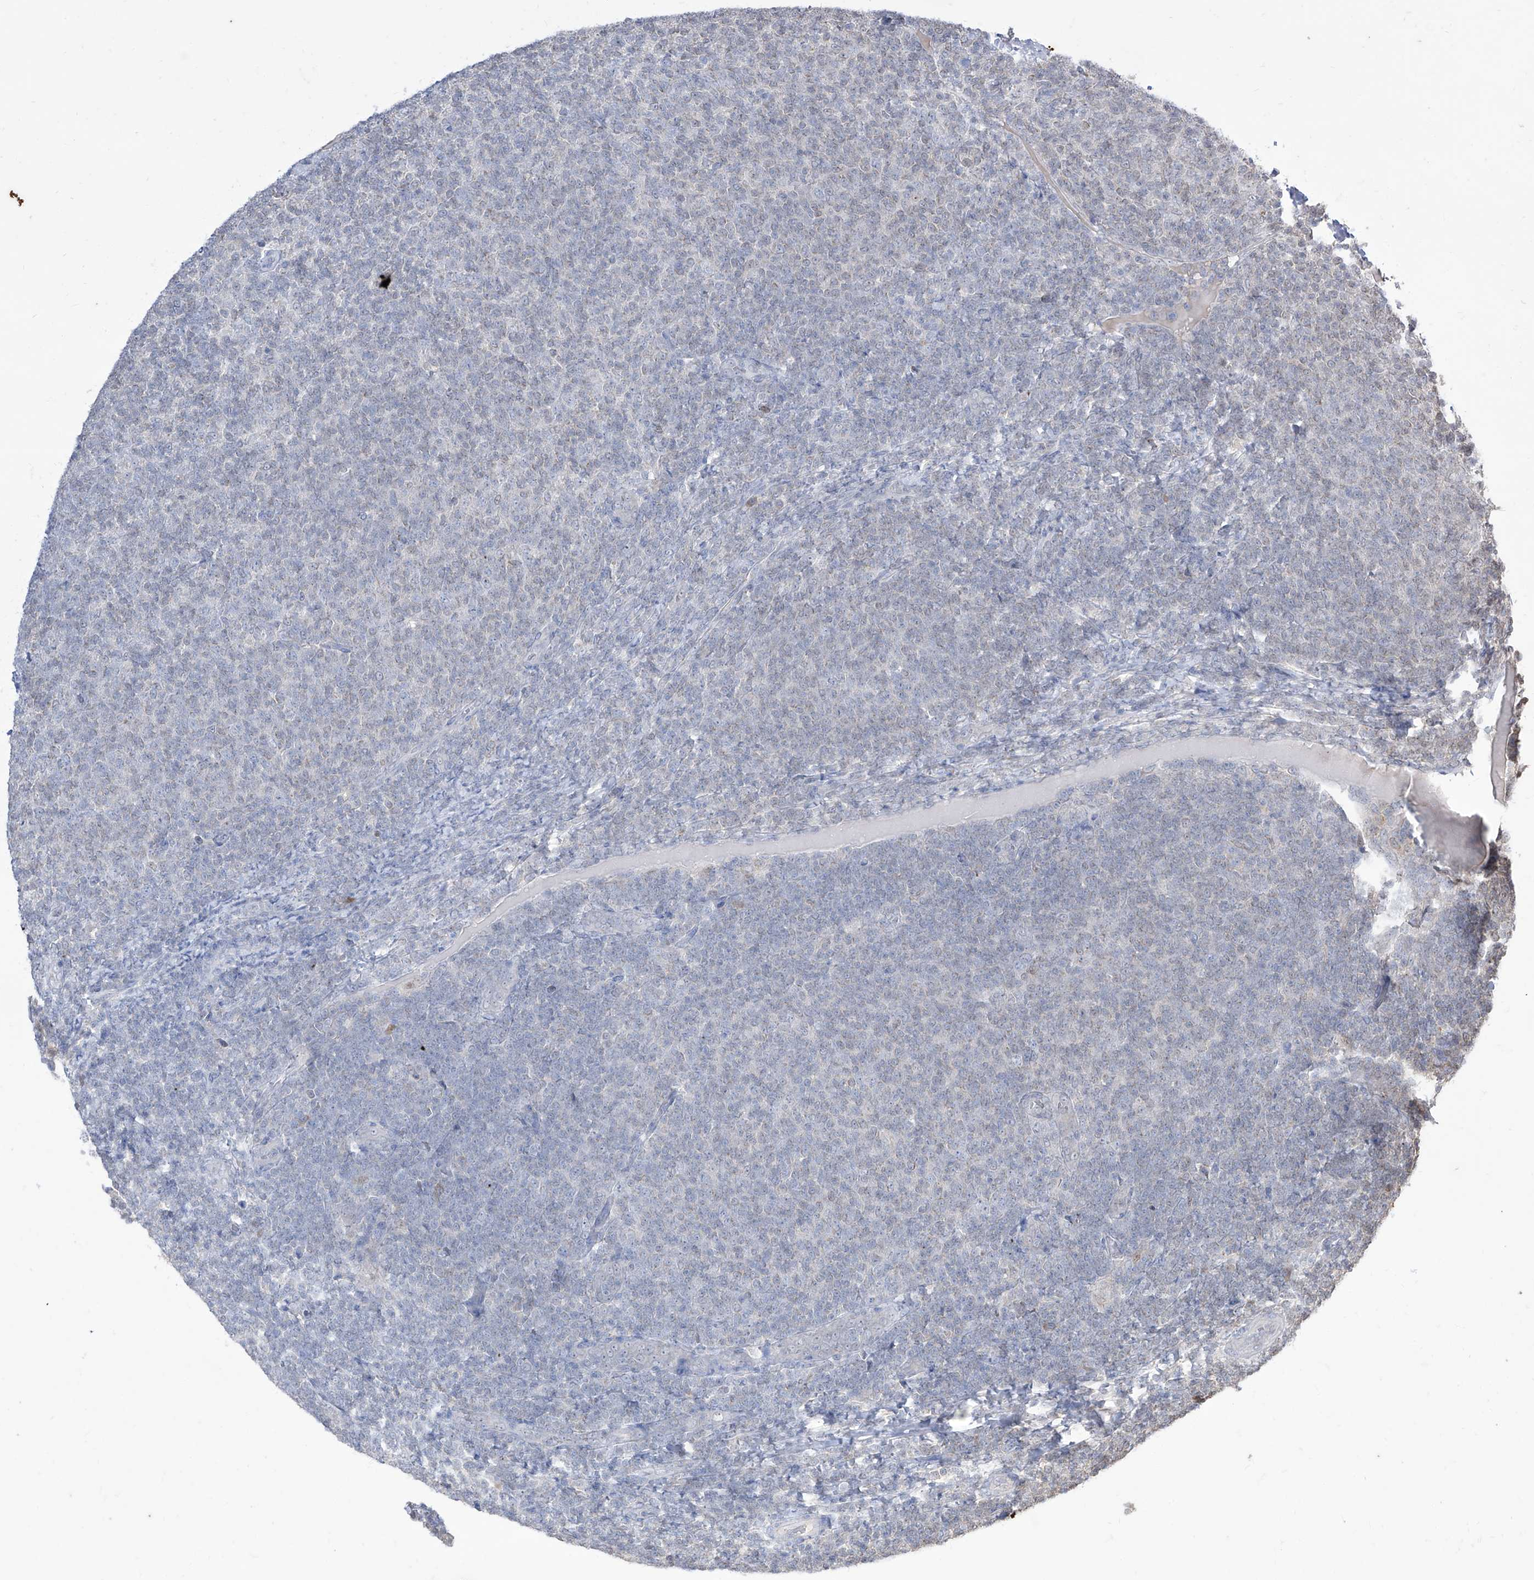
{"staining": {"intensity": "negative", "quantity": "none", "location": "none"}, "tissue": "lymphoma", "cell_type": "Tumor cells", "image_type": "cancer", "snomed": [{"axis": "morphology", "description": "Malignant lymphoma, non-Hodgkin's type, Low grade"}, {"axis": "topography", "description": "Lymph node"}], "caption": "IHC micrograph of human malignant lymphoma, non-Hodgkin's type (low-grade) stained for a protein (brown), which displays no staining in tumor cells.", "gene": "BROX", "patient": {"sex": "male", "age": 66}}